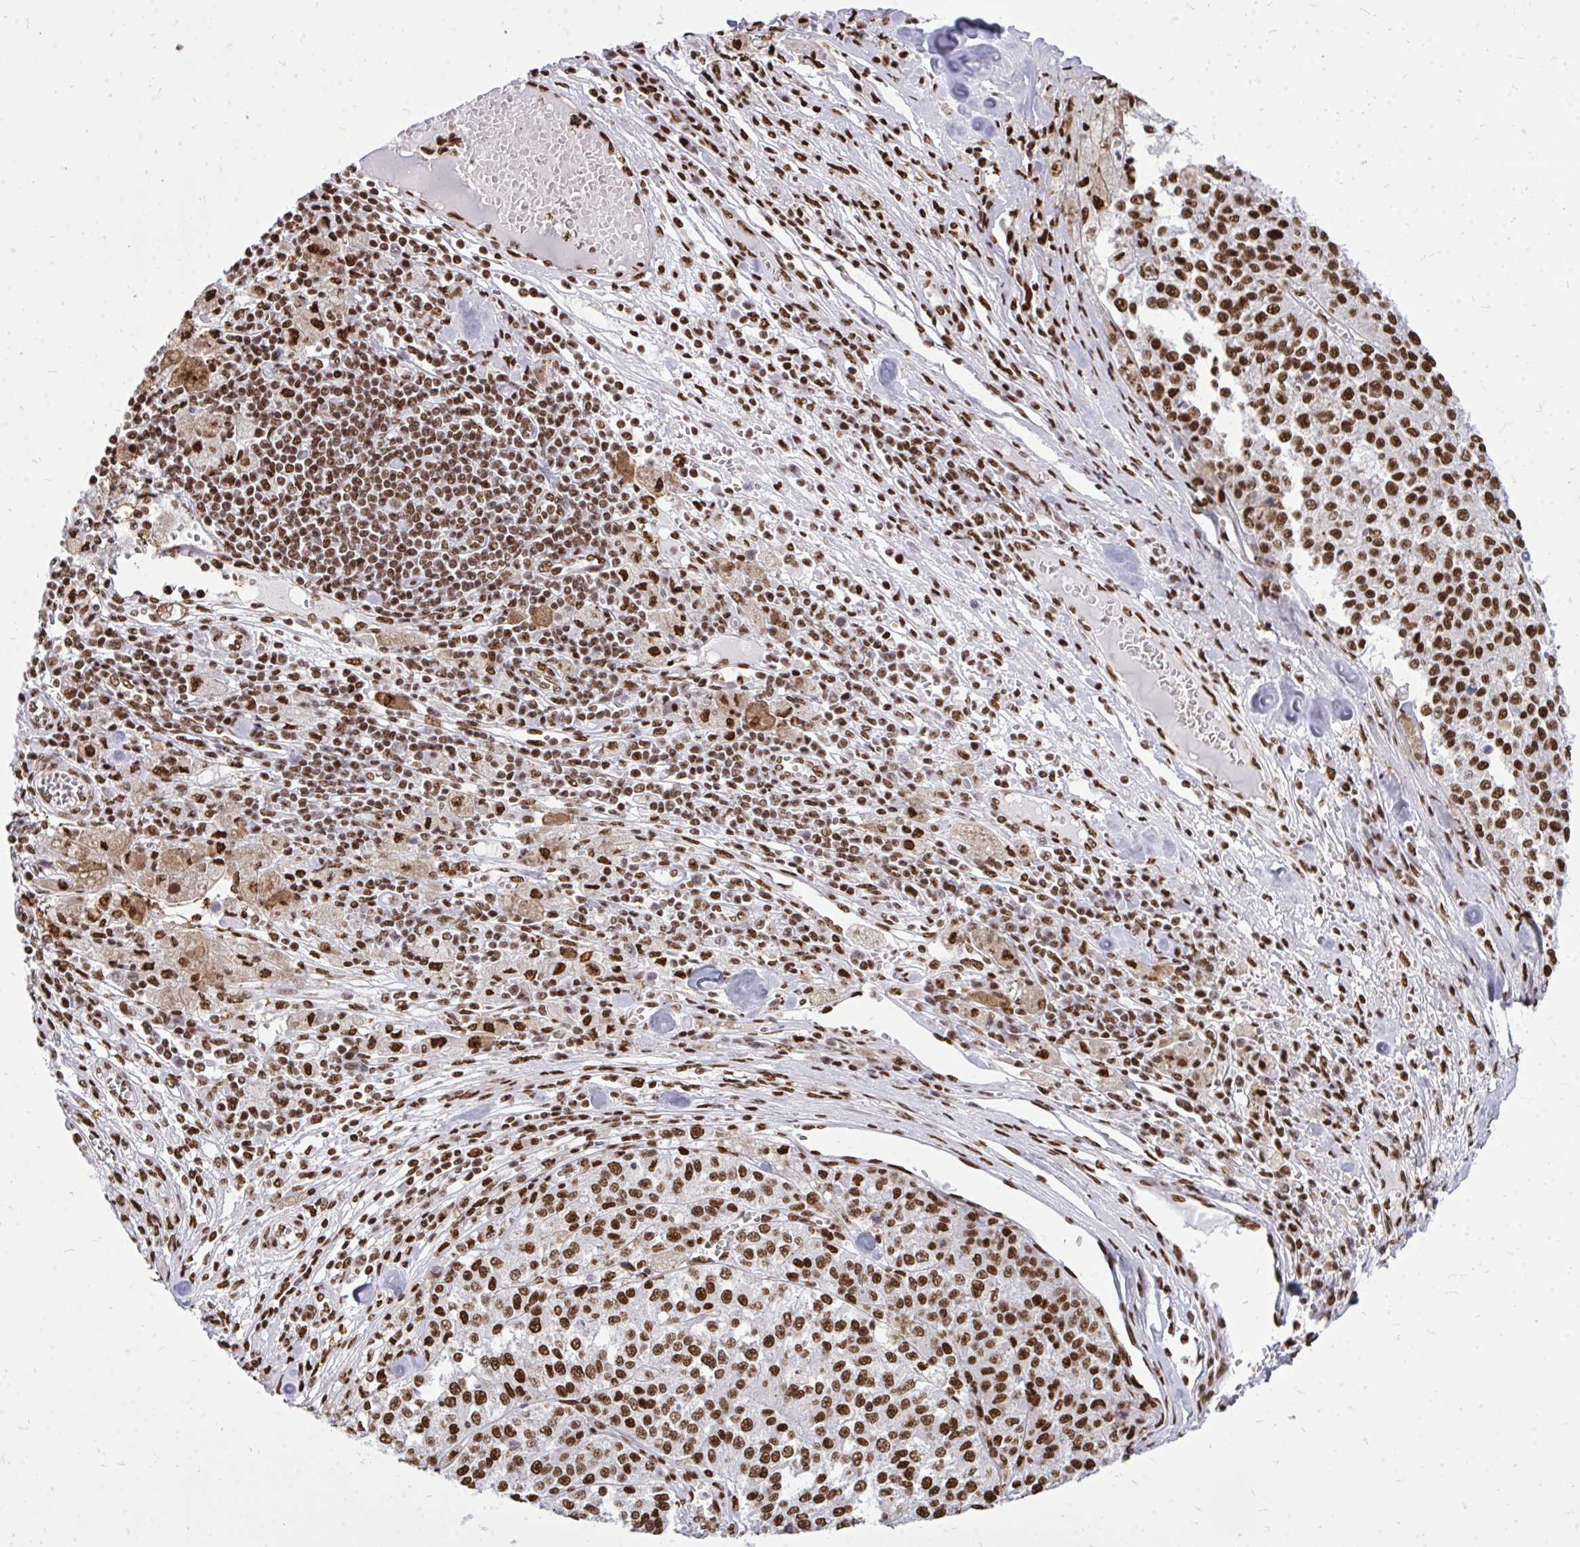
{"staining": {"intensity": "strong", "quantity": ">75%", "location": "nuclear"}, "tissue": "melanoma", "cell_type": "Tumor cells", "image_type": "cancer", "snomed": [{"axis": "morphology", "description": "Malignant melanoma, Metastatic site"}, {"axis": "topography", "description": "Lymph node"}], "caption": "Immunohistochemistry of melanoma shows high levels of strong nuclear positivity in about >75% of tumor cells.", "gene": "TBL1Y", "patient": {"sex": "female", "age": 64}}